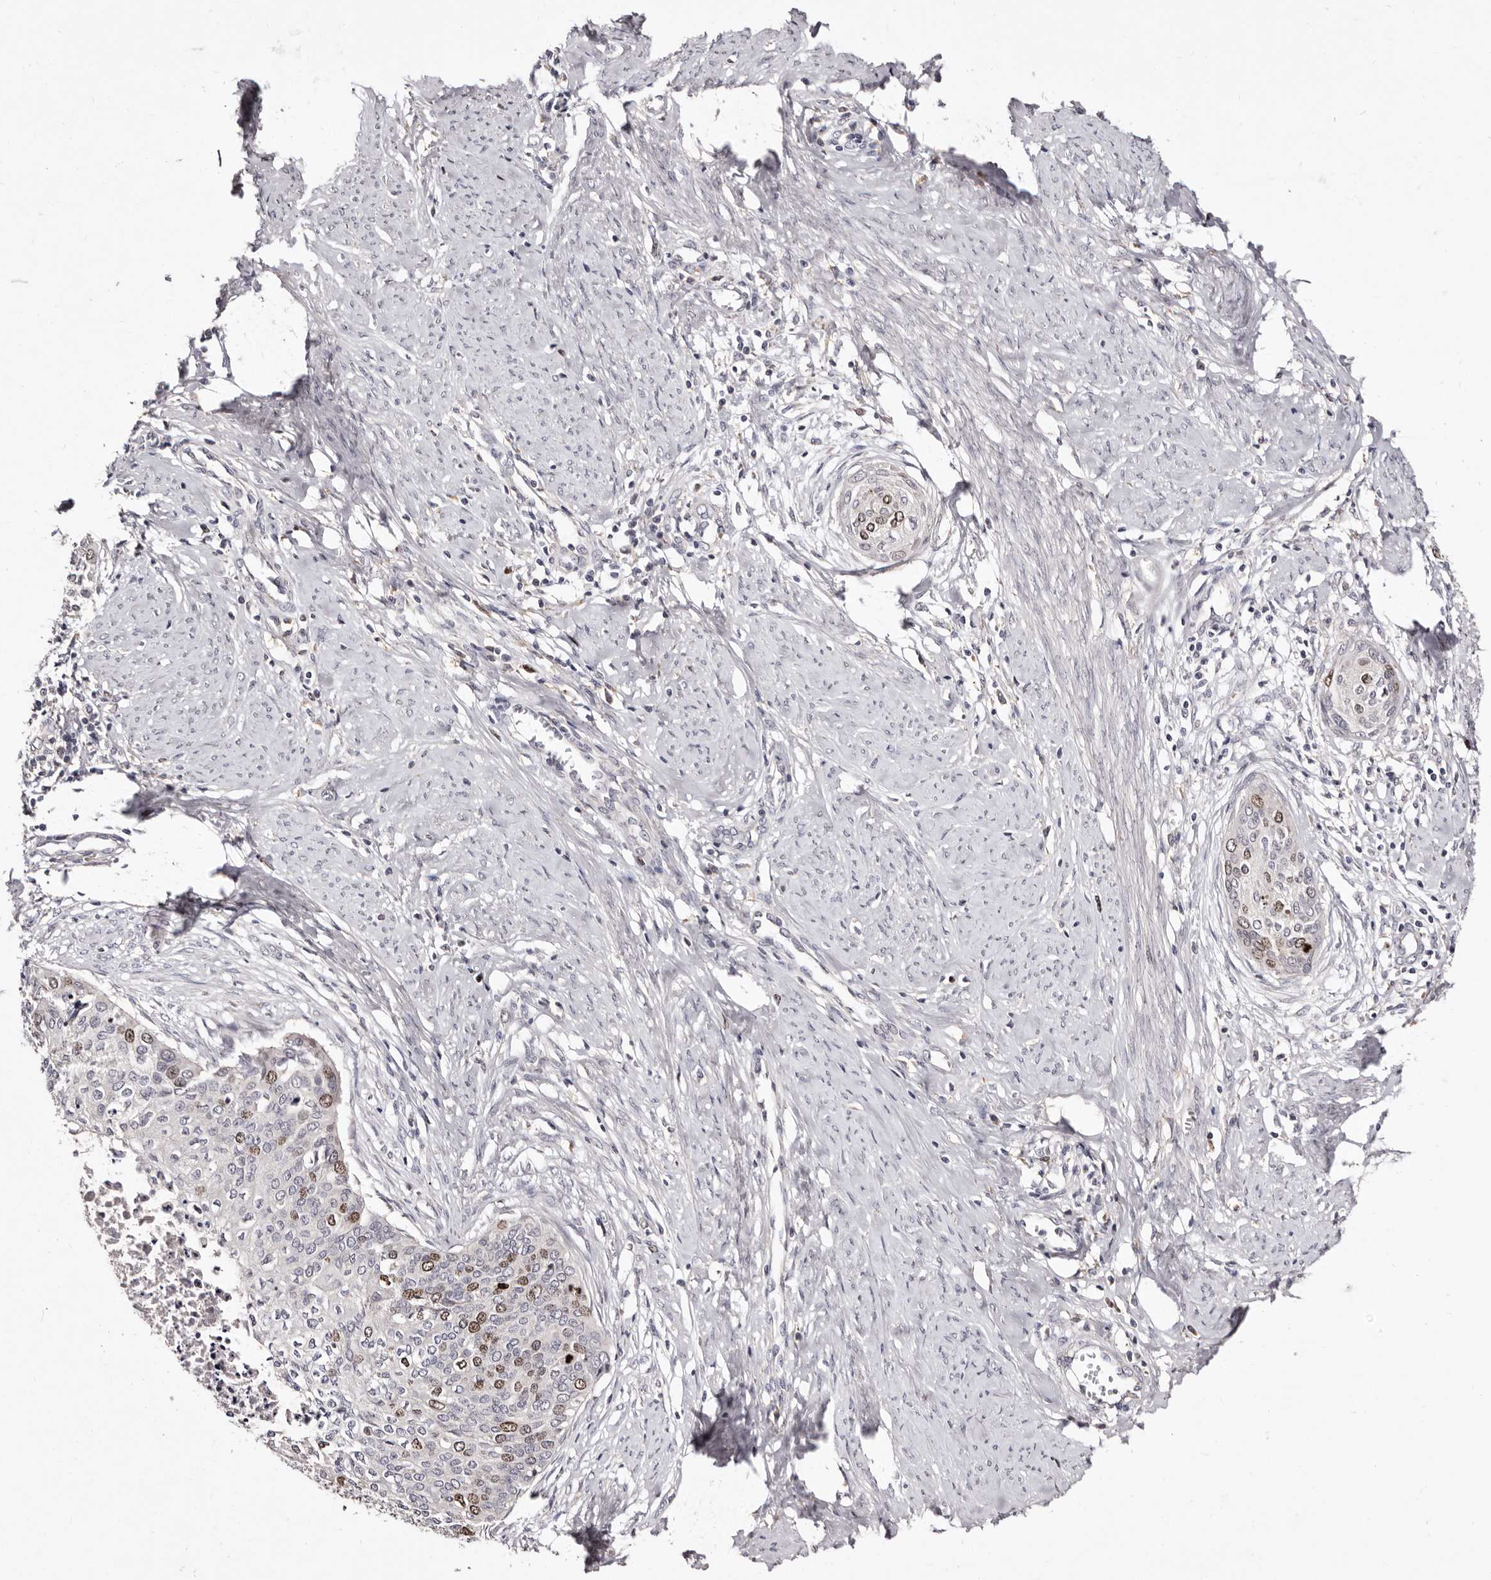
{"staining": {"intensity": "moderate", "quantity": "25%-75%", "location": "nuclear"}, "tissue": "cervical cancer", "cell_type": "Tumor cells", "image_type": "cancer", "snomed": [{"axis": "morphology", "description": "Squamous cell carcinoma, NOS"}, {"axis": "topography", "description": "Cervix"}], "caption": "Moderate nuclear expression is identified in about 25%-75% of tumor cells in cervical squamous cell carcinoma. (brown staining indicates protein expression, while blue staining denotes nuclei).", "gene": "CDCA8", "patient": {"sex": "female", "age": 37}}